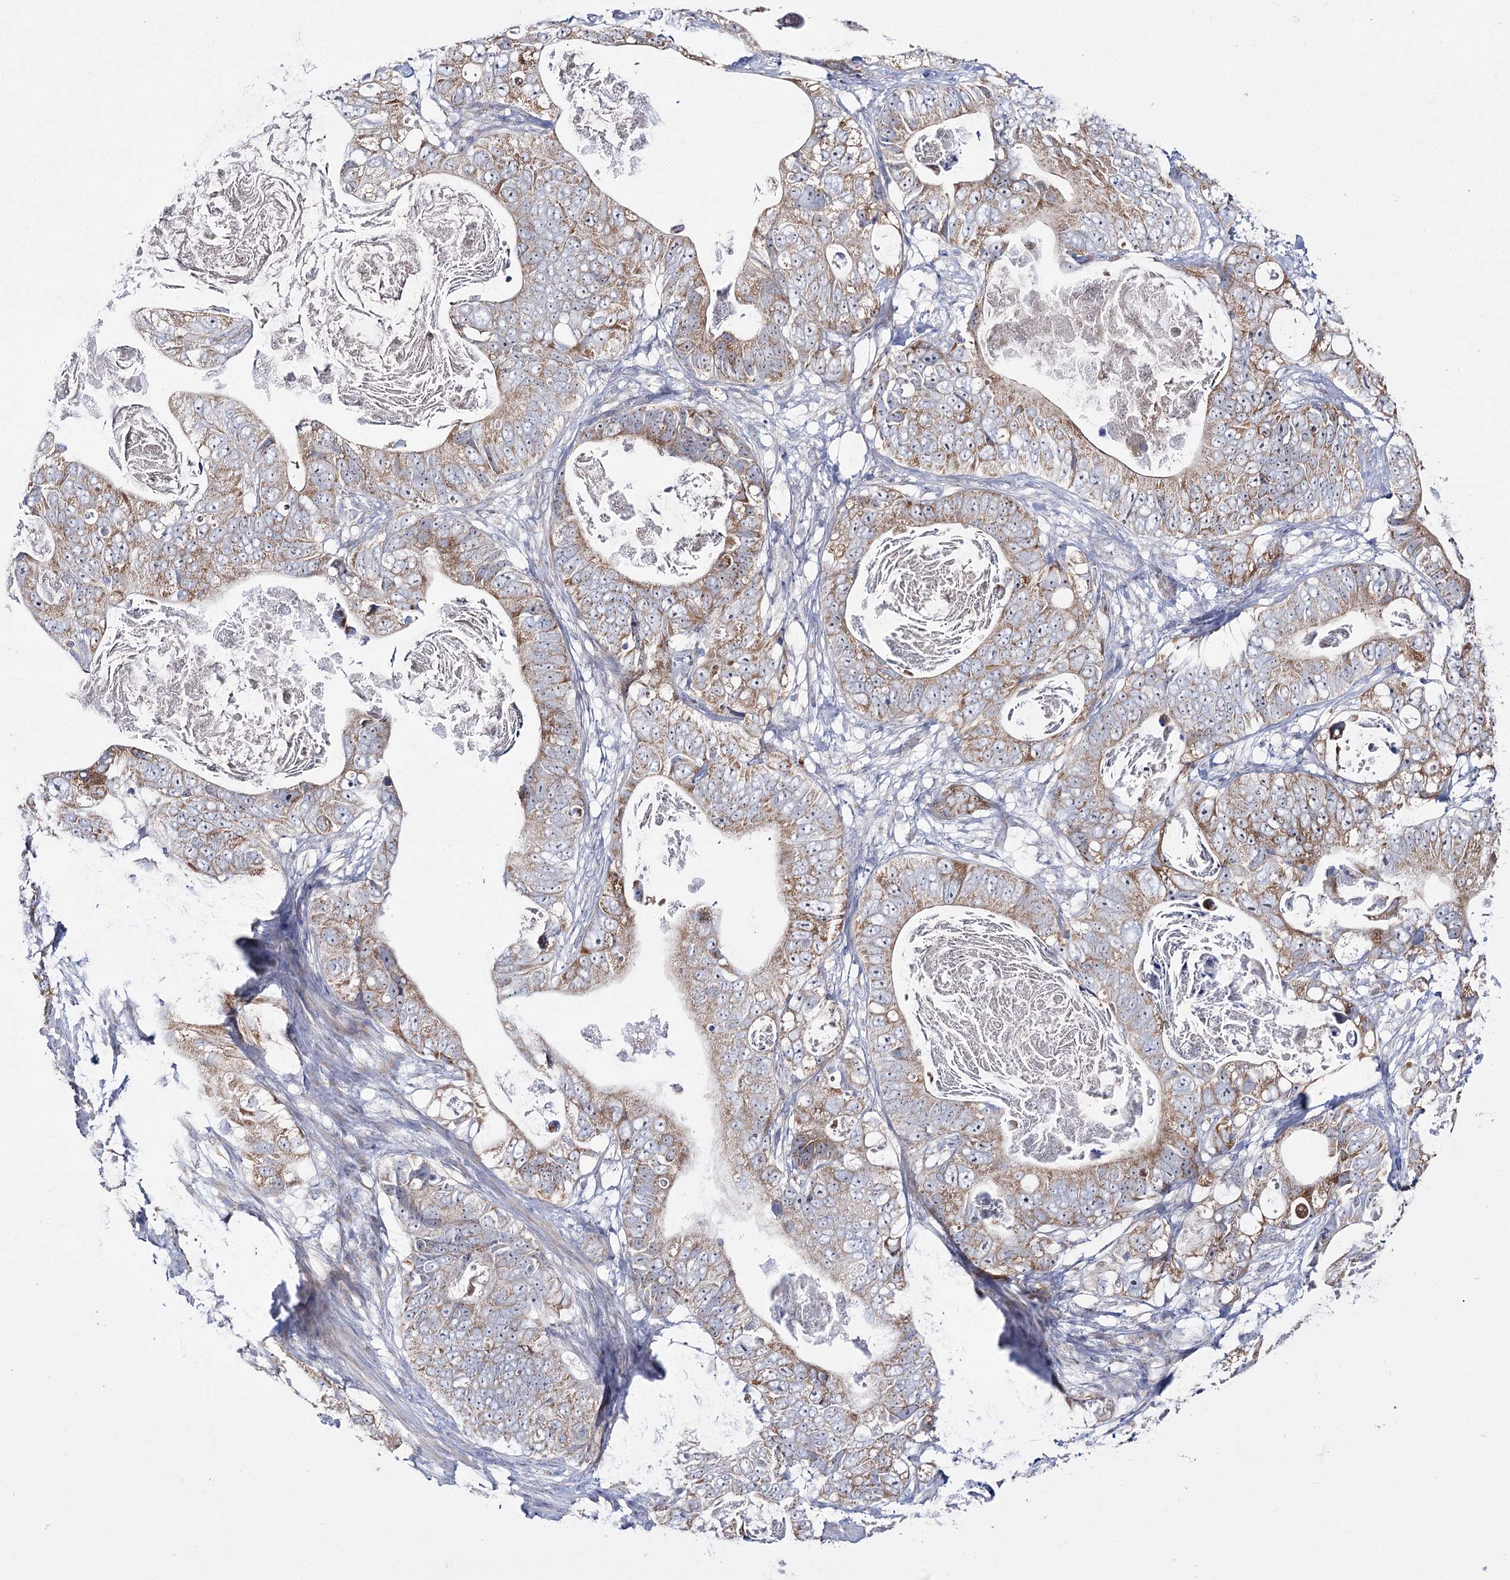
{"staining": {"intensity": "moderate", "quantity": ">75%", "location": "cytoplasmic/membranous"}, "tissue": "stomach cancer", "cell_type": "Tumor cells", "image_type": "cancer", "snomed": [{"axis": "morphology", "description": "Normal tissue, NOS"}, {"axis": "morphology", "description": "Adenocarcinoma, NOS"}, {"axis": "topography", "description": "Stomach"}], "caption": "High-power microscopy captured an immunohistochemistry photomicrograph of stomach adenocarcinoma, revealing moderate cytoplasmic/membranous positivity in about >75% of tumor cells.", "gene": "NADK2", "patient": {"sex": "female", "age": 89}}